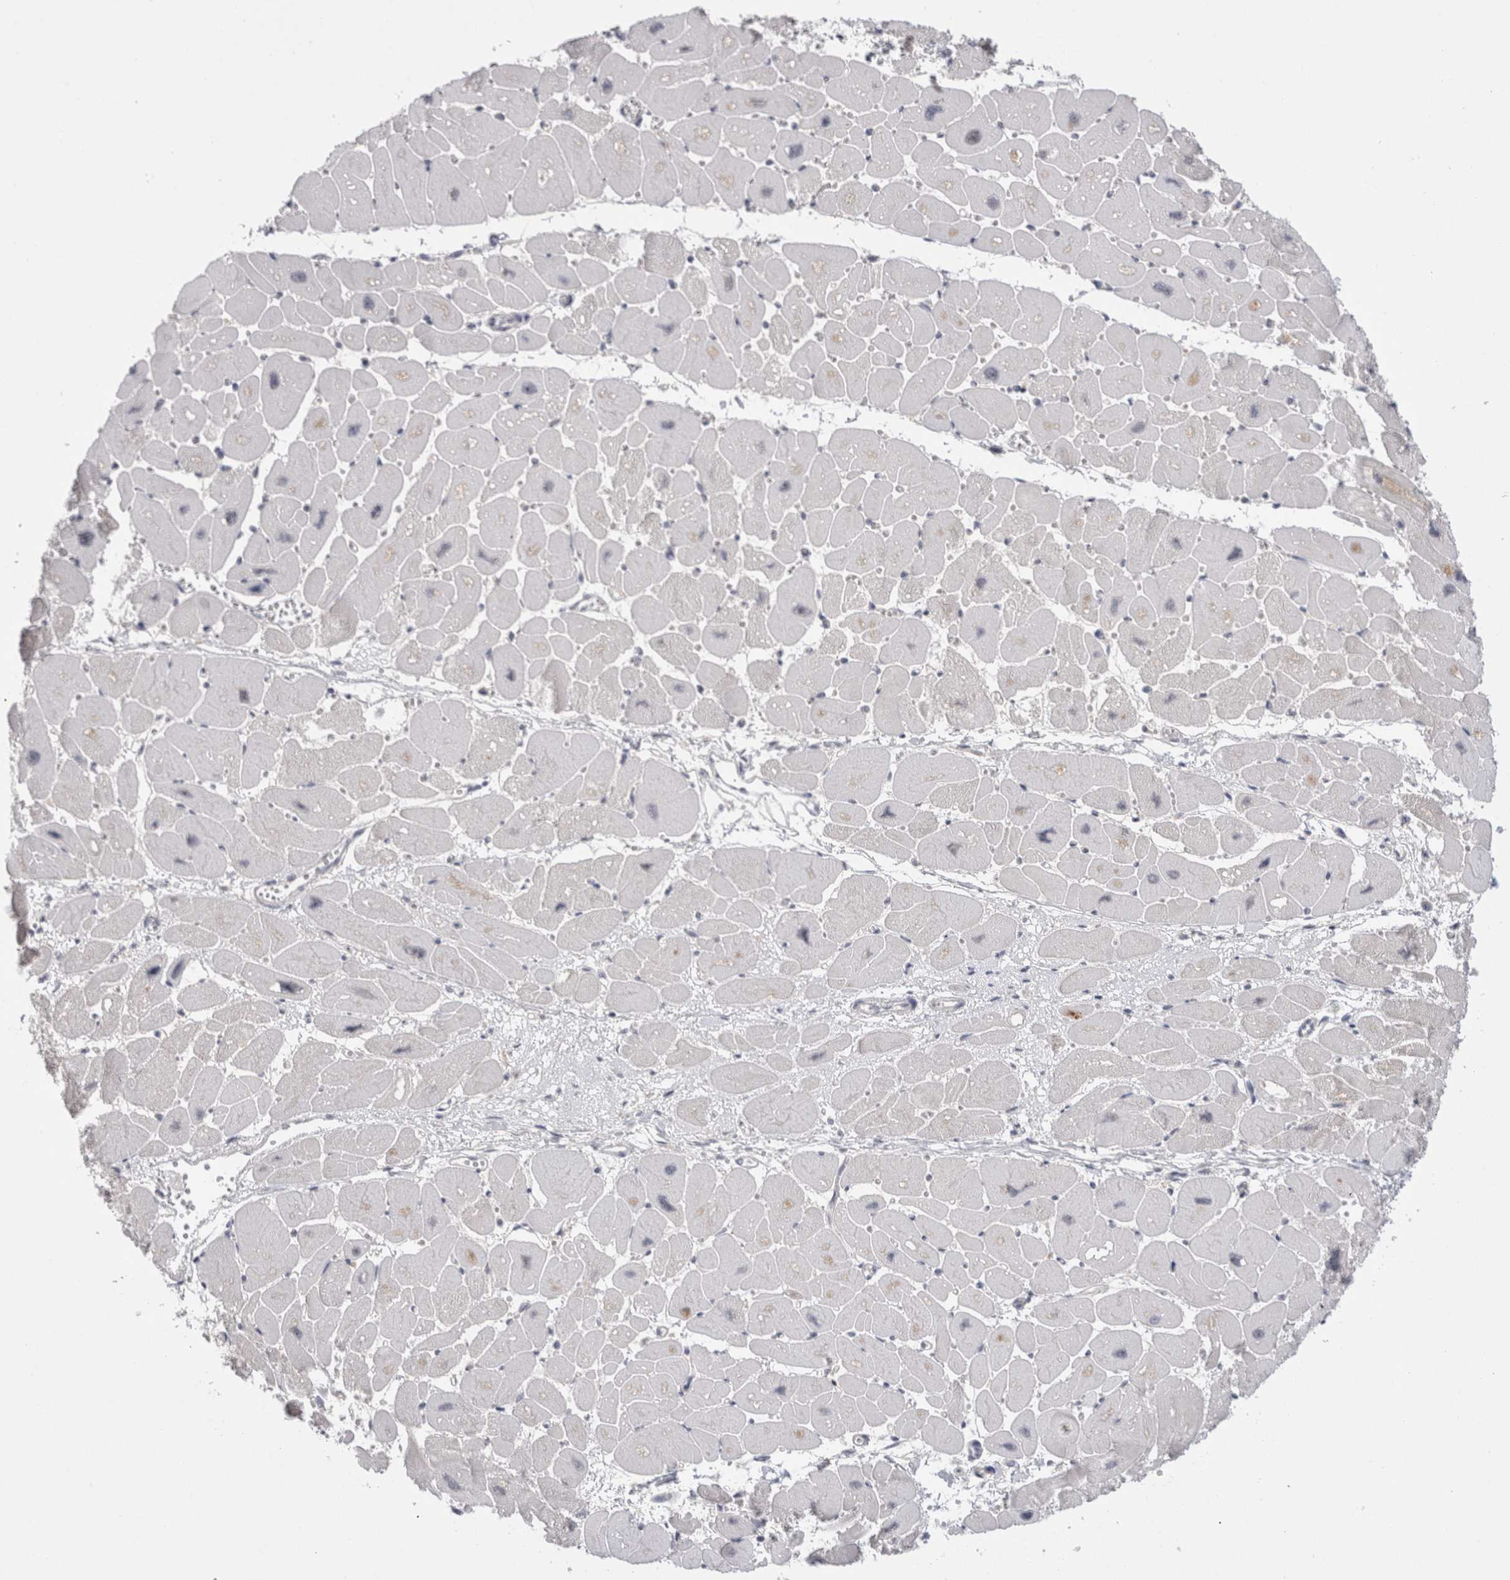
{"staining": {"intensity": "moderate", "quantity": "25%-75%", "location": "nuclear"}, "tissue": "heart muscle", "cell_type": "Cardiomyocytes", "image_type": "normal", "snomed": [{"axis": "morphology", "description": "Normal tissue, NOS"}, {"axis": "topography", "description": "Heart"}], "caption": "Moderate nuclear staining for a protein is identified in about 25%-75% of cardiomyocytes of normal heart muscle using IHC.", "gene": "ZNF24", "patient": {"sex": "female", "age": 54}}